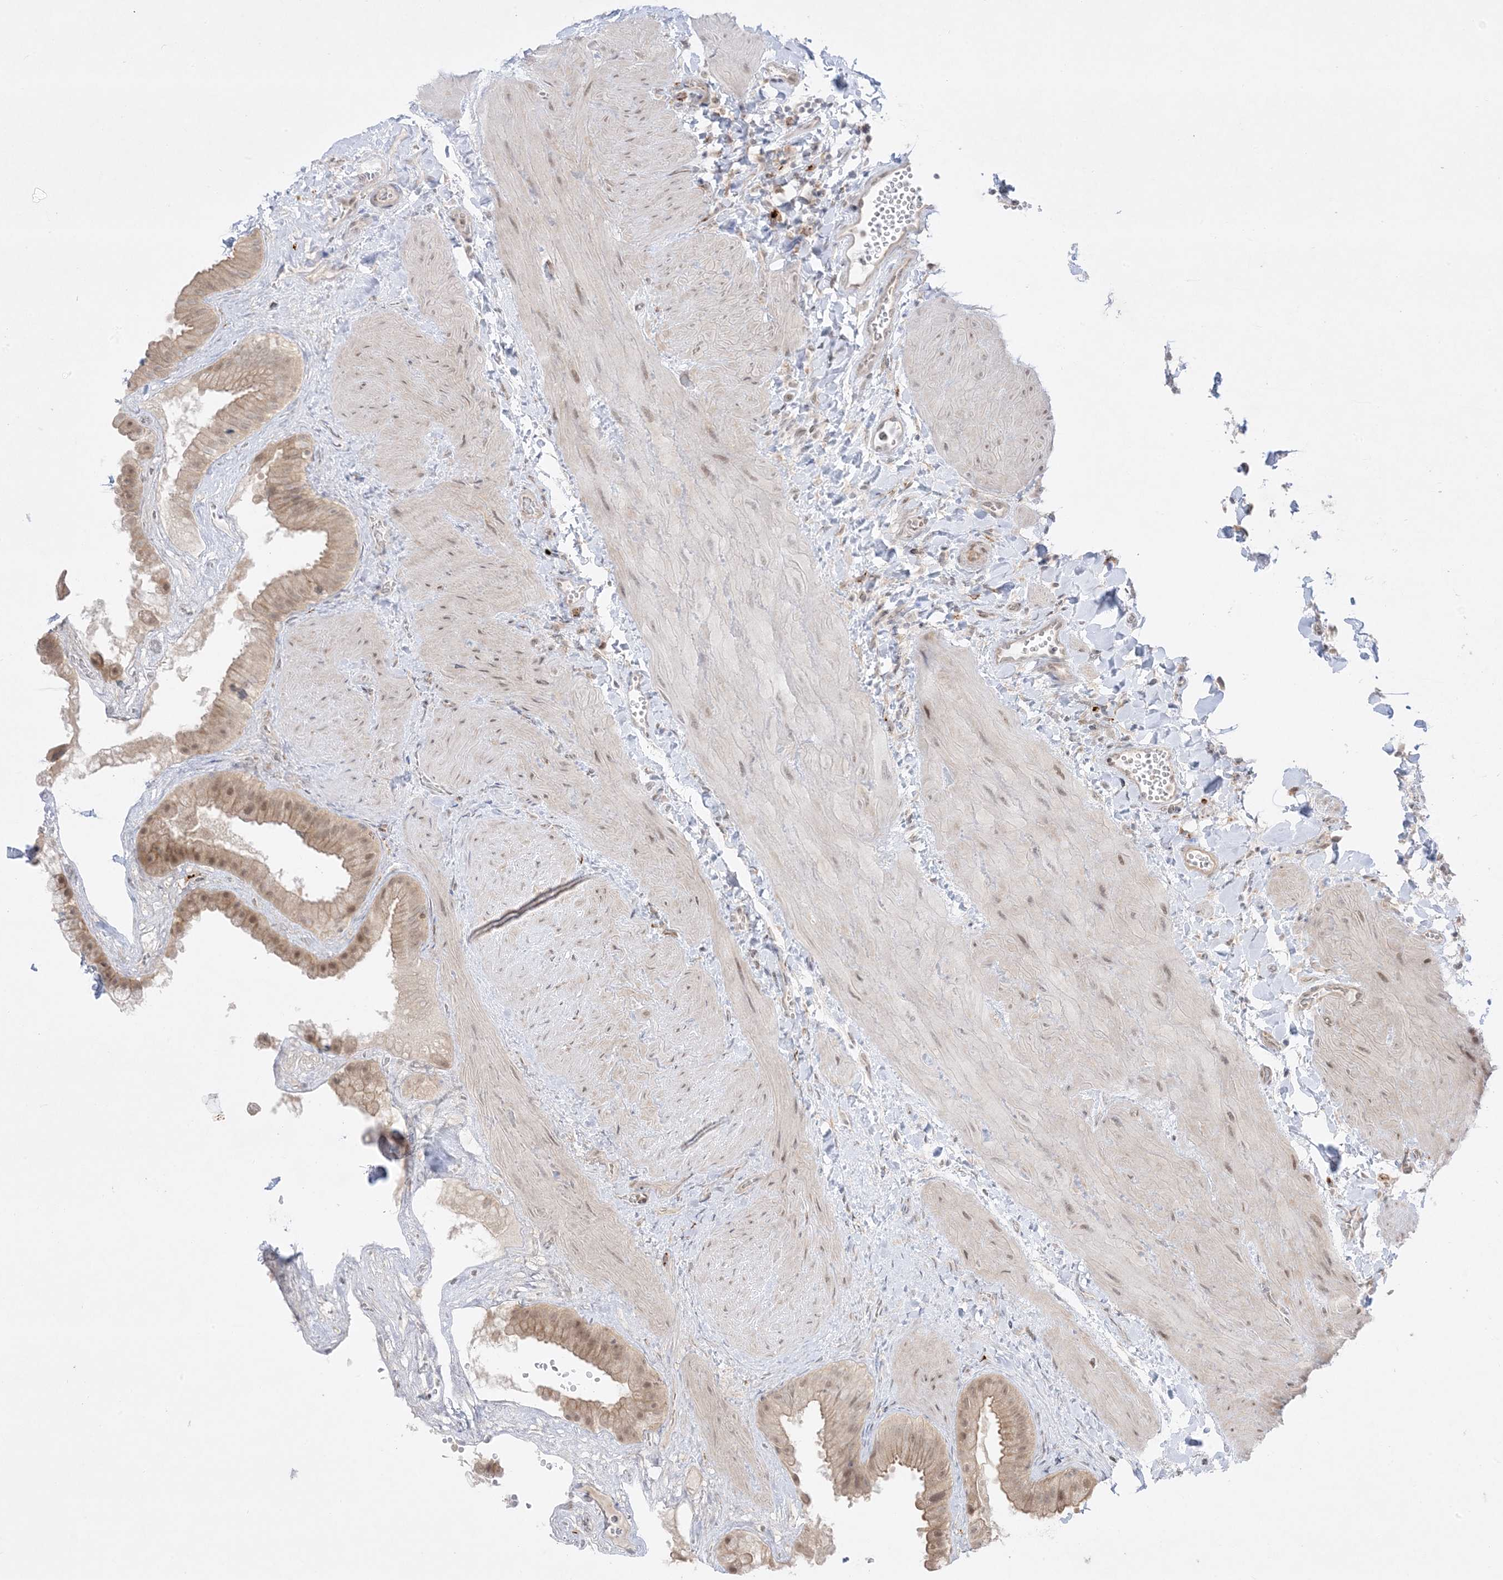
{"staining": {"intensity": "moderate", "quantity": "25%-75%", "location": "cytoplasmic/membranous,nuclear"}, "tissue": "gallbladder", "cell_type": "Glandular cells", "image_type": "normal", "snomed": [{"axis": "morphology", "description": "Normal tissue, NOS"}, {"axis": "topography", "description": "Gallbladder"}], "caption": "A medium amount of moderate cytoplasmic/membranous,nuclear staining is identified in about 25%-75% of glandular cells in unremarkable gallbladder.", "gene": "PTK6", "patient": {"sex": "male", "age": 55}}